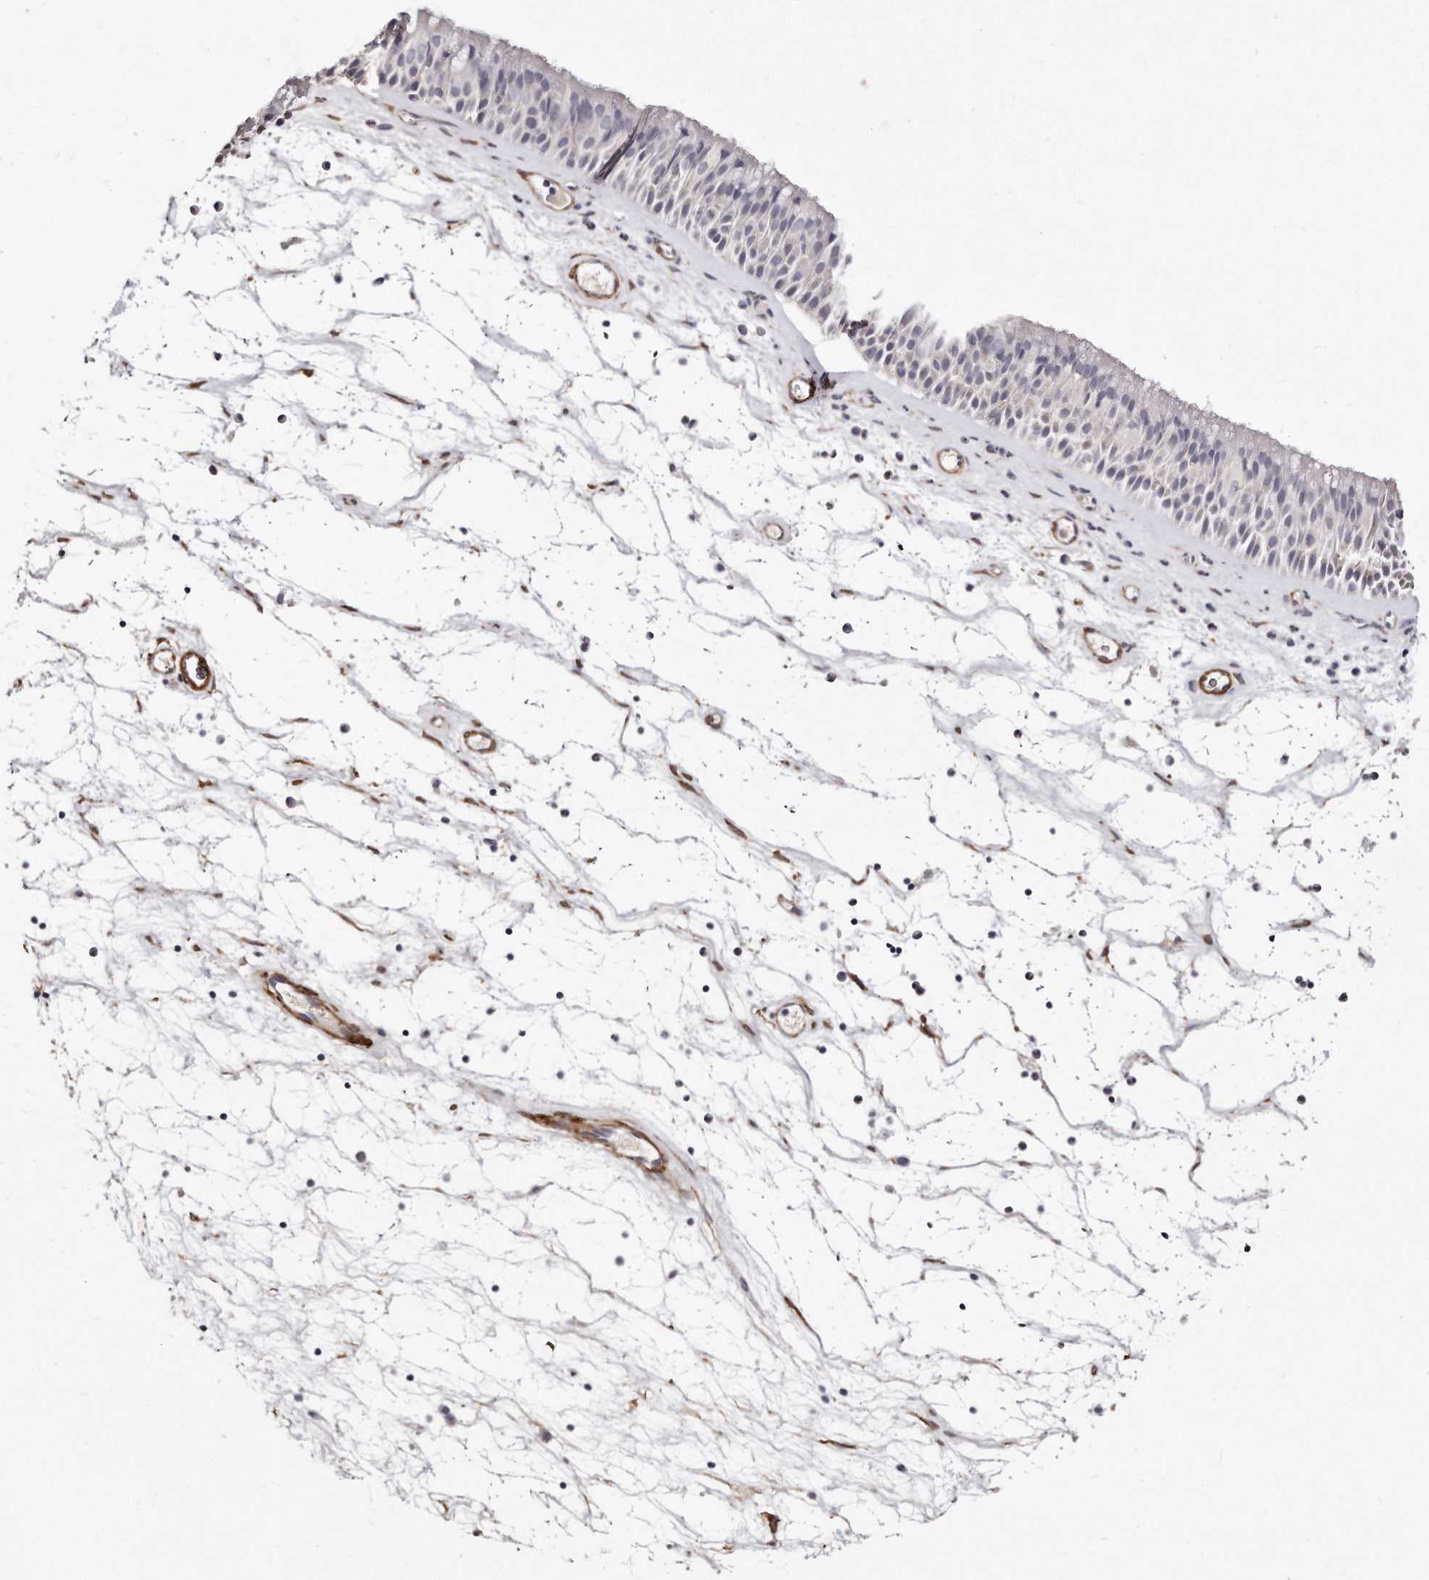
{"staining": {"intensity": "negative", "quantity": "none", "location": "none"}, "tissue": "nasopharynx", "cell_type": "Respiratory epithelial cells", "image_type": "normal", "snomed": [{"axis": "morphology", "description": "Normal tissue, NOS"}, {"axis": "topography", "description": "Nasopharynx"}], "caption": "Protein analysis of benign nasopharynx reveals no significant expression in respiratory epithelial cells. Nuclei are stained in blue.", "gene": "LMOD1", "patient": {"sex": "male", "age": 64}}